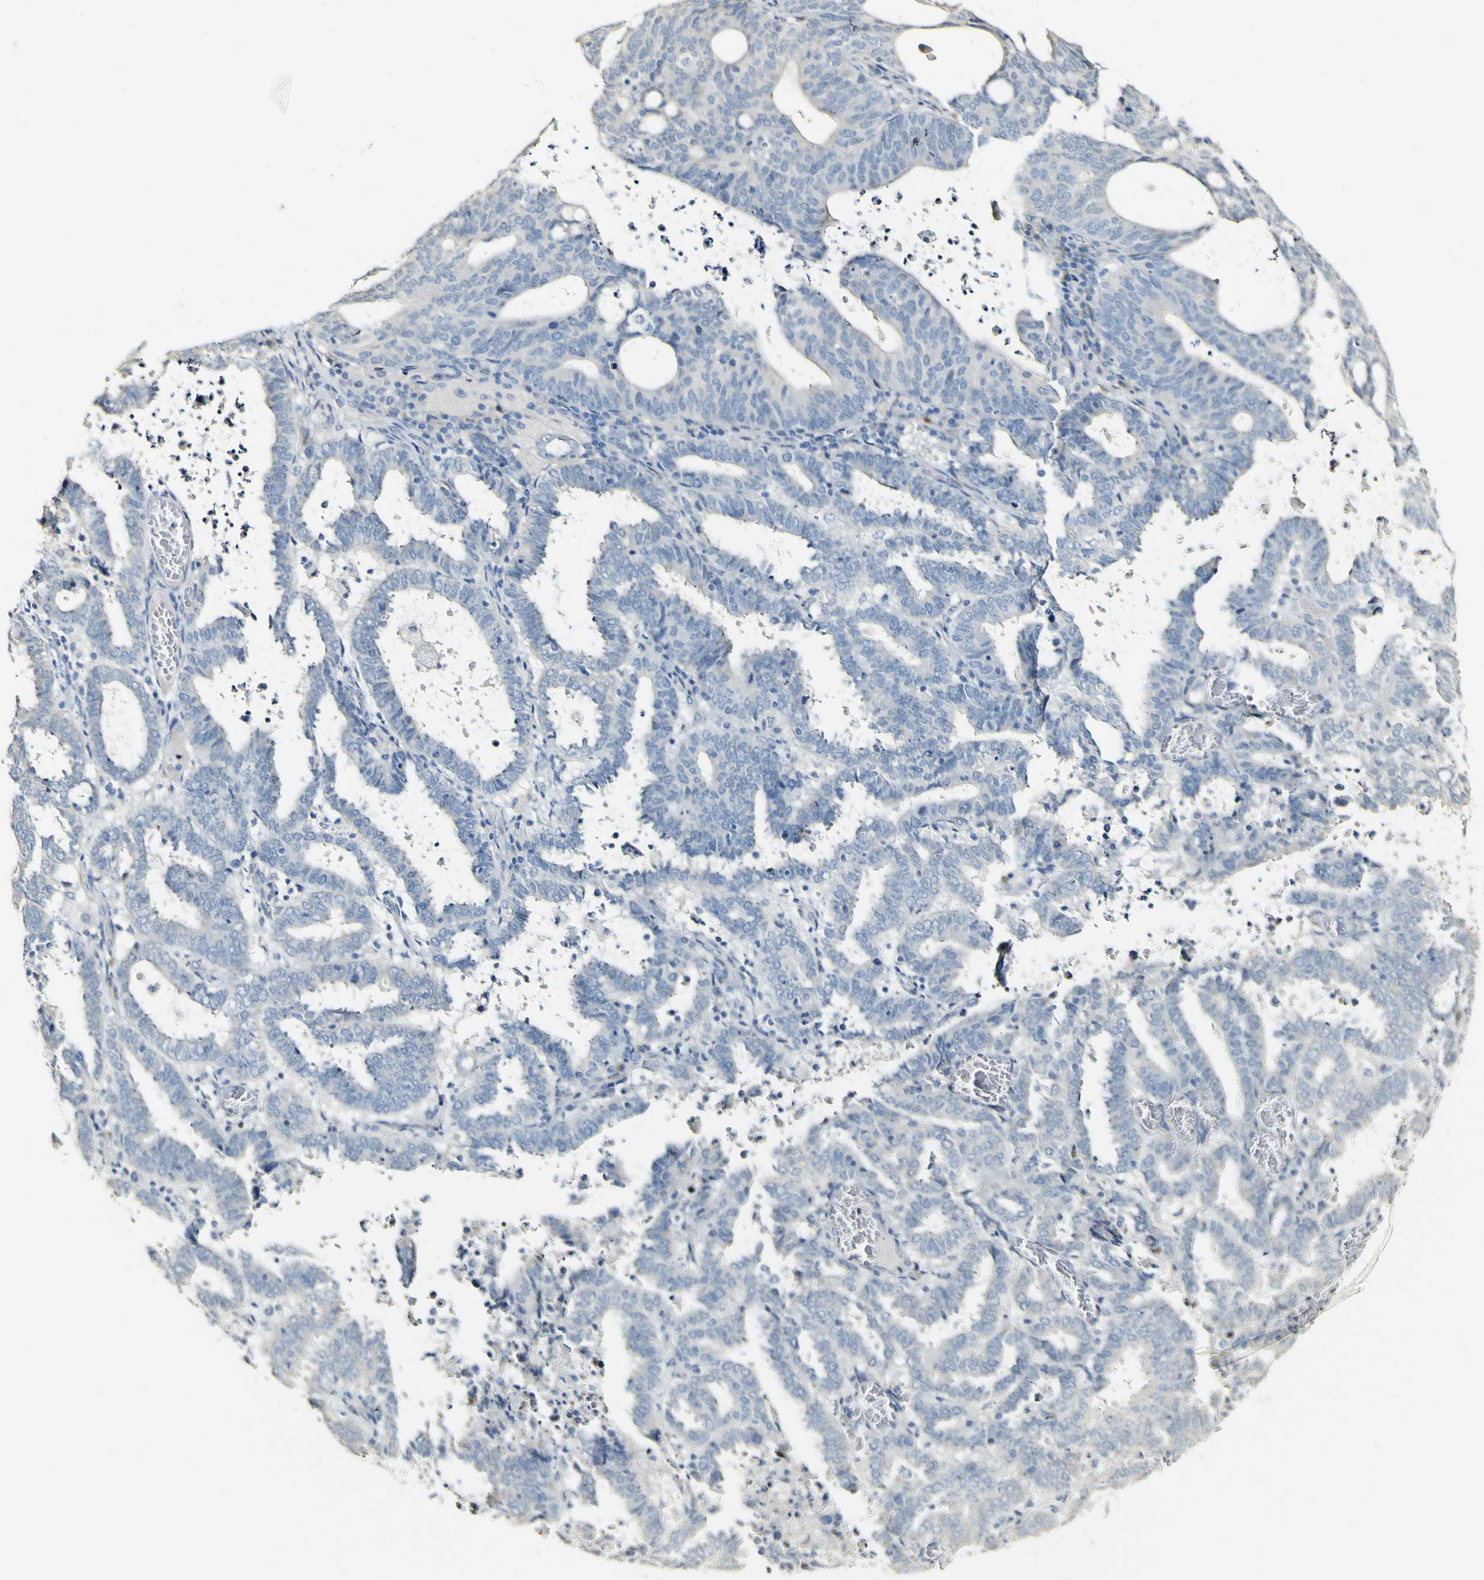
{"staining": {"intensity": "negative", "quantity": "none", "location": "none"}, "tissue": "endometrial cancer", "cell_type": "Tumor cells", "image_type": "cancer", "snomed": [{"axis": "morphology", "description": "Adenocarcinoma, NOS"}, {"axis": "topography", "description": "Uterus"}], "caption": "A high-resolution image shows immunohistochemistry (IHC) staining of endometrial adenocarcinoma, which shows no significant expression in tumor cells. Nuclei are stained in blue.", "gene": "FMO3", "patient": {"sex": "female", "age": 83}}